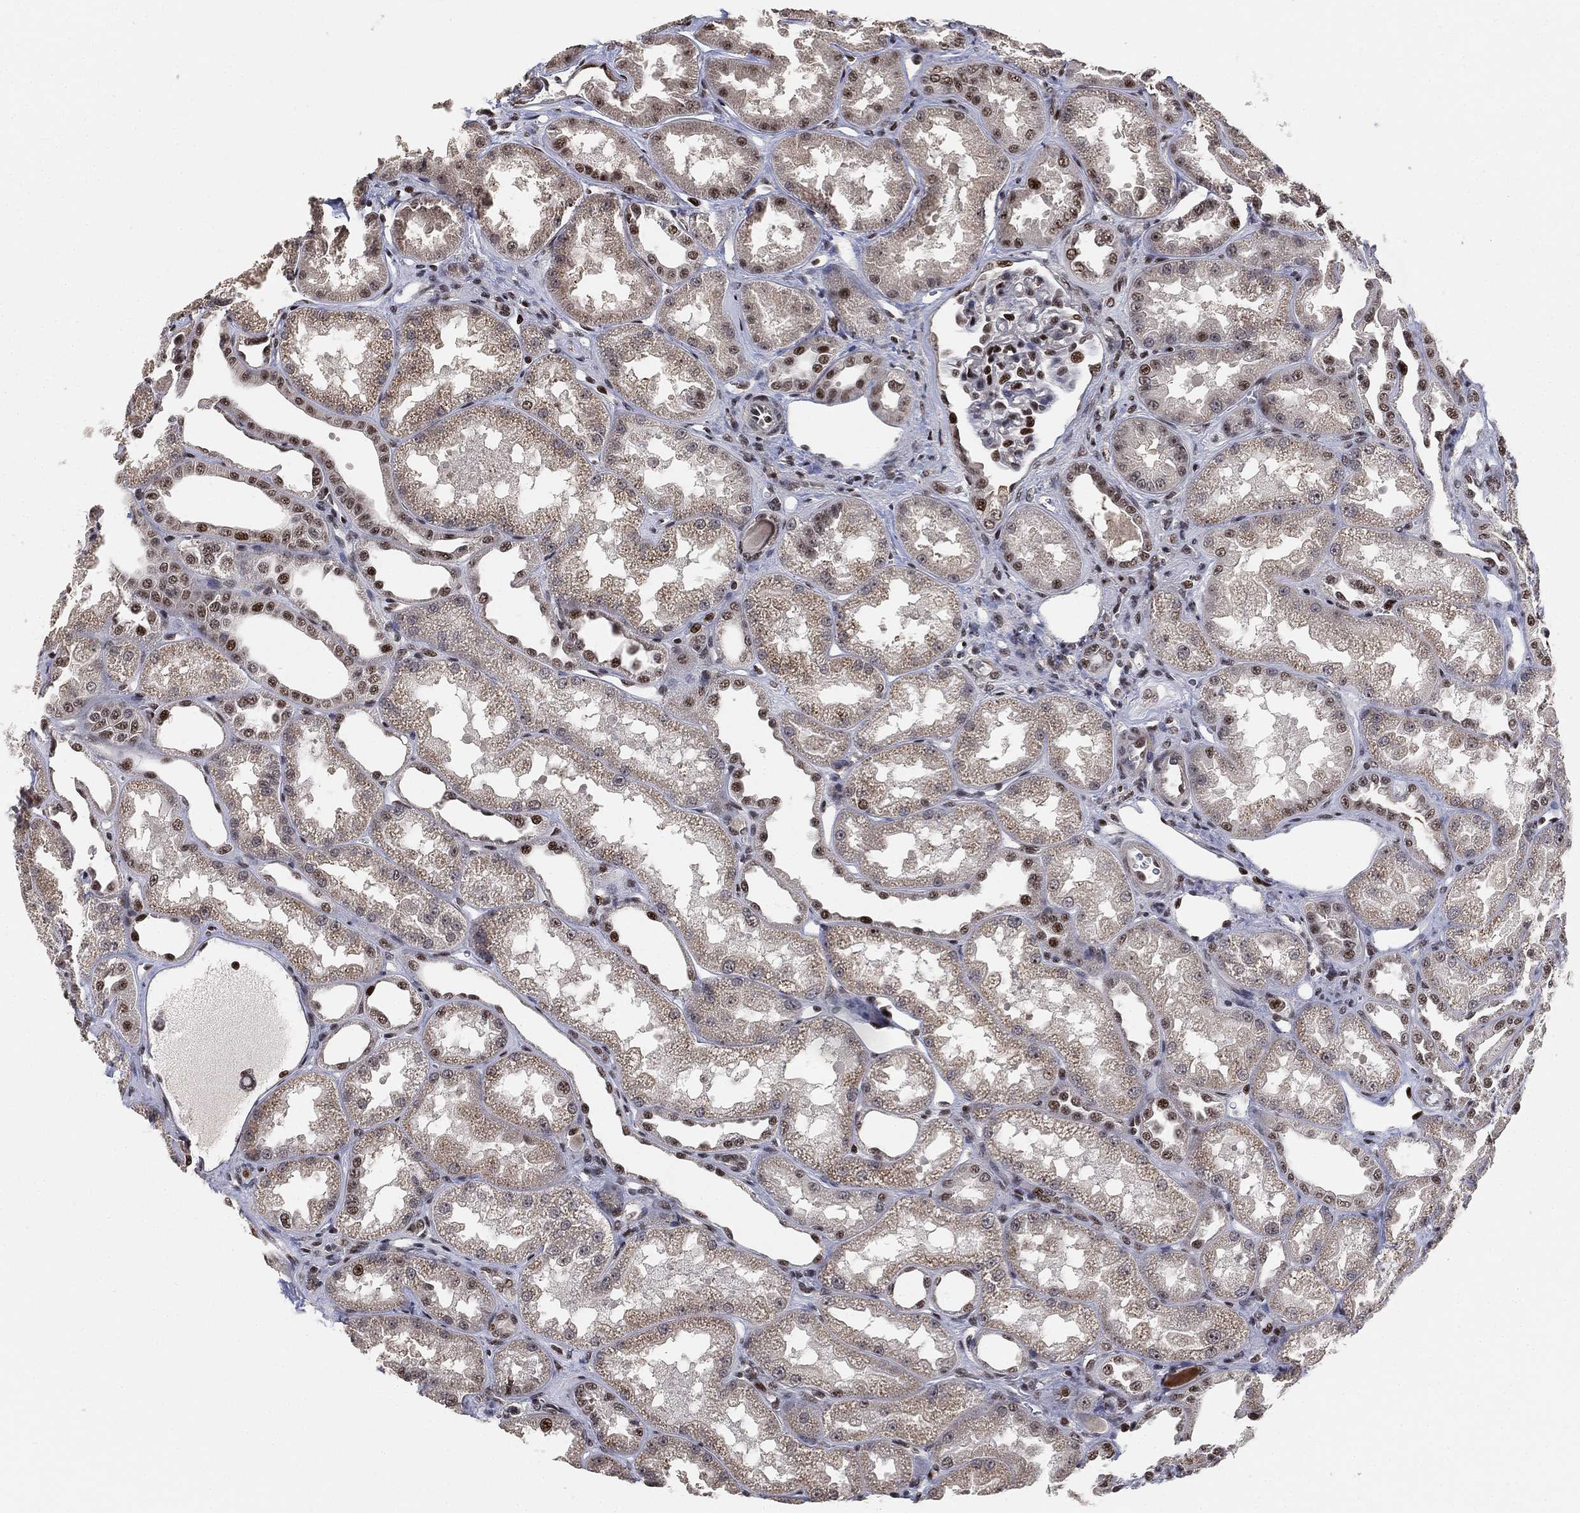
{"staining": {"intensity": "strong", "quantity": "25%-75%", "location": "nuclear"}, "tissue": "kidney", "cell_type": "Cells in glomeruli", "image_type": "normal", "snomed": [{"axis": "morphology", "description": "Normal tissue, NOS"}, {"axis": "topography", "description": "Kidney"}], "caption": "Protein staining exhibits strong nuclear positivity in approximately 25%-75% of cells in glomeruli in normal kidney.", "gene": "ZSCAN30", "patient": {"sex": "male", "age": 61}}